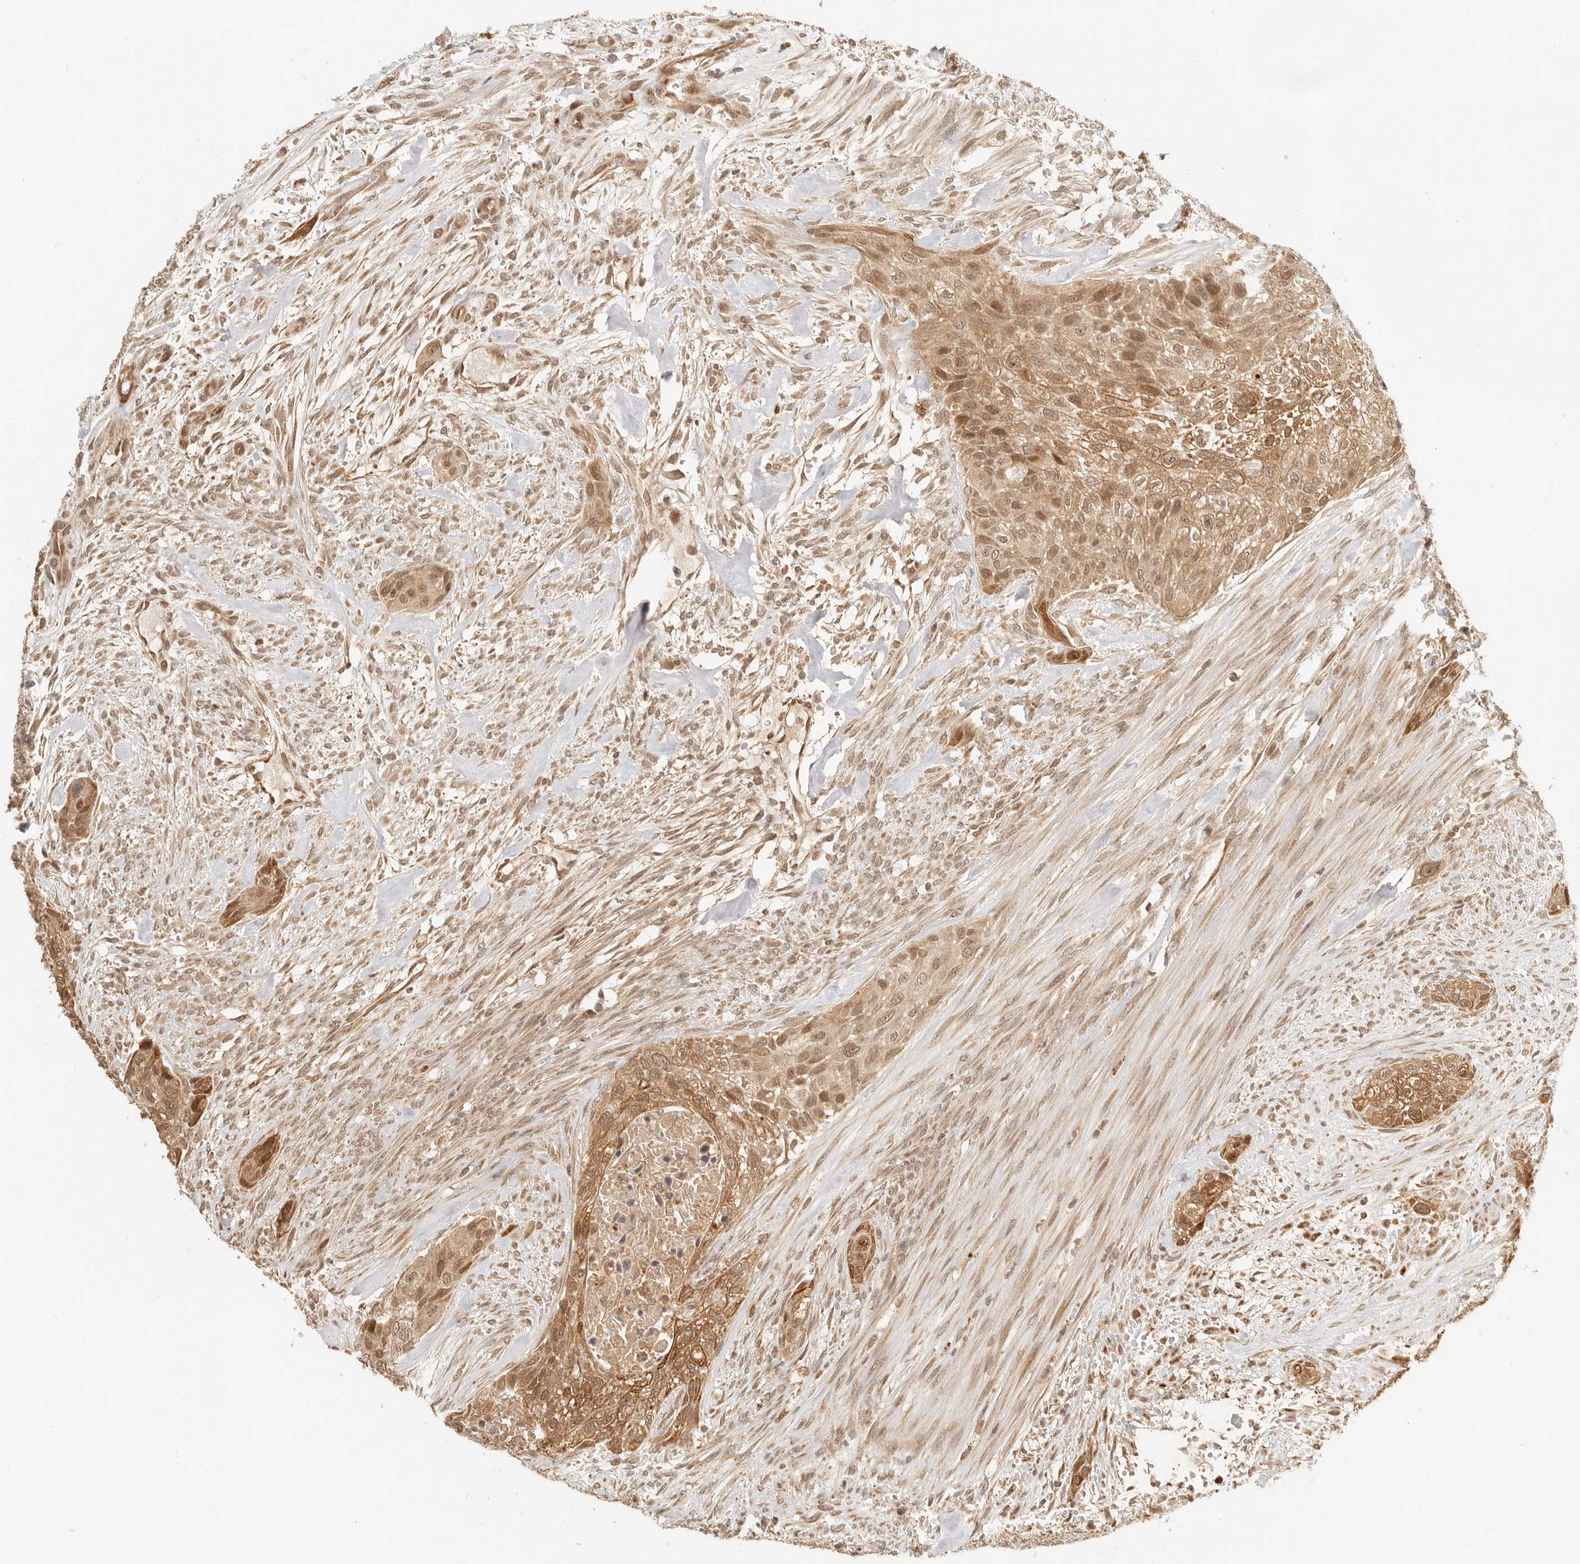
{"staining": {"intensity": "moderate", "quantity": ">75%", "location": "cytoplasmic/membranous,nuclear"}, "tissue": "urothelial cancer", "cell_type": "Tumor cells", "image_type": "cancer", "snomed": [{"axis": "morphology", "description": "Urothelial carcinoma, High grade"}, {"axis": "topography", "description": "Urinary bladder"}], "caption": "Approximately >75% of tumor cells in high-grade urothelial carcinoma show moderate cytoplasmic/membranous and nuclear protein staining as visualized by brown immunohistochemical staining.", "gene": "BAALC", "patient": {"sex": "male", "age": 35}}